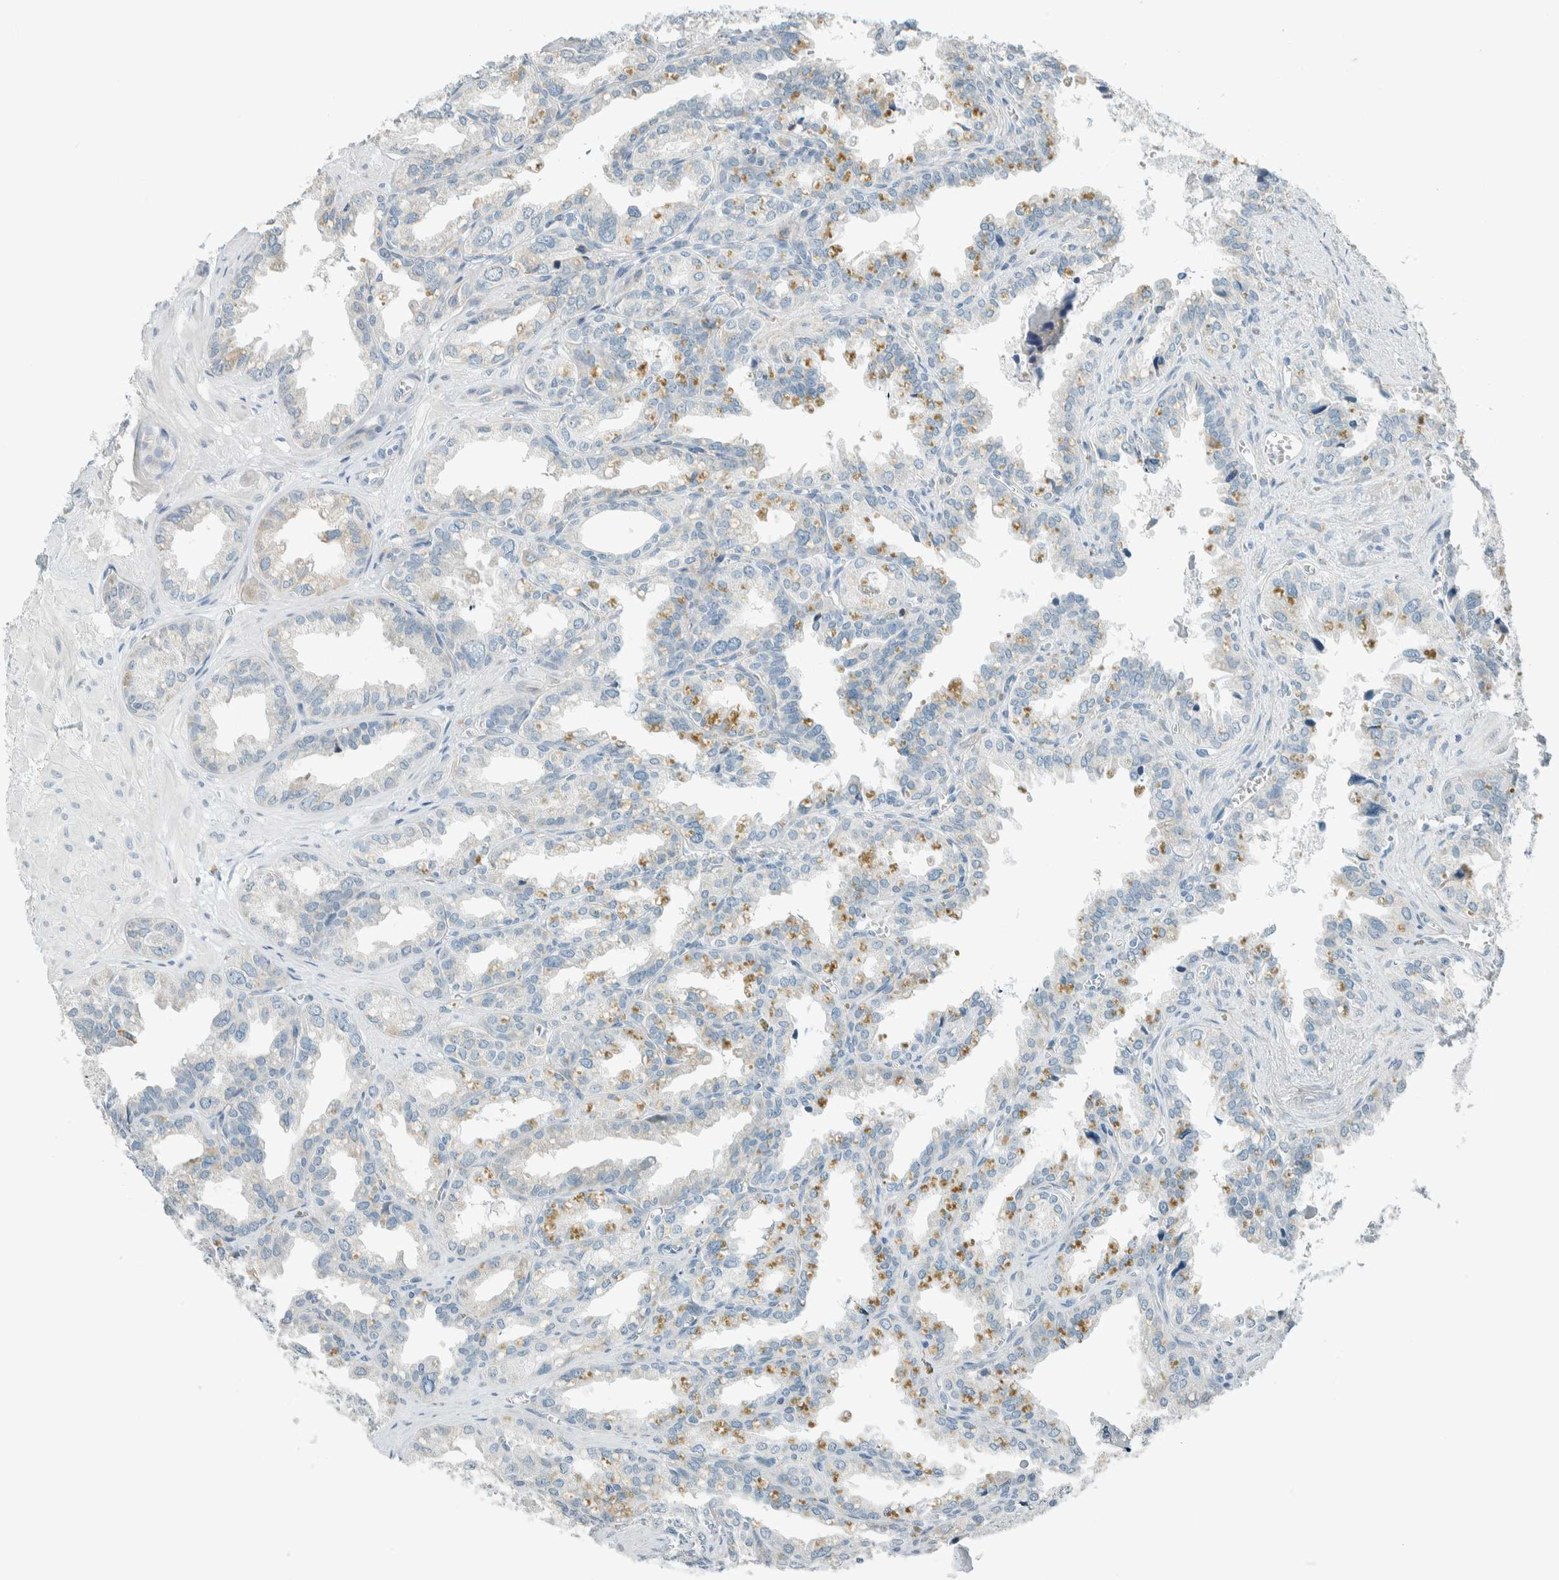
{"staining": {"intensity": "moderate", "quantity": "<25%", "location": "cytoplasmic/membranous"}, "tissue": "seminal vesicle", "cell_type": "Glandular cells", "image_type": "normal", "snomed": [{"axis": "morphology", "description": "Normal tissue, NOS"}, {"axis": "topography", "description": "Prostate"}, {"axis": "topography", "description": "Seminal veicle"}], "caption": "Immunohistochemical staining of unremarkable human seminal vesicle reveals <25% levels of moderate cytoplasmic/membranous protein expression in about <25% of glandular cells. (brown staining indicates protein expression, while blue staining denotes nuclei).", "gene": "AARSD1", "patient": {"sex": "male", "age": 51}}